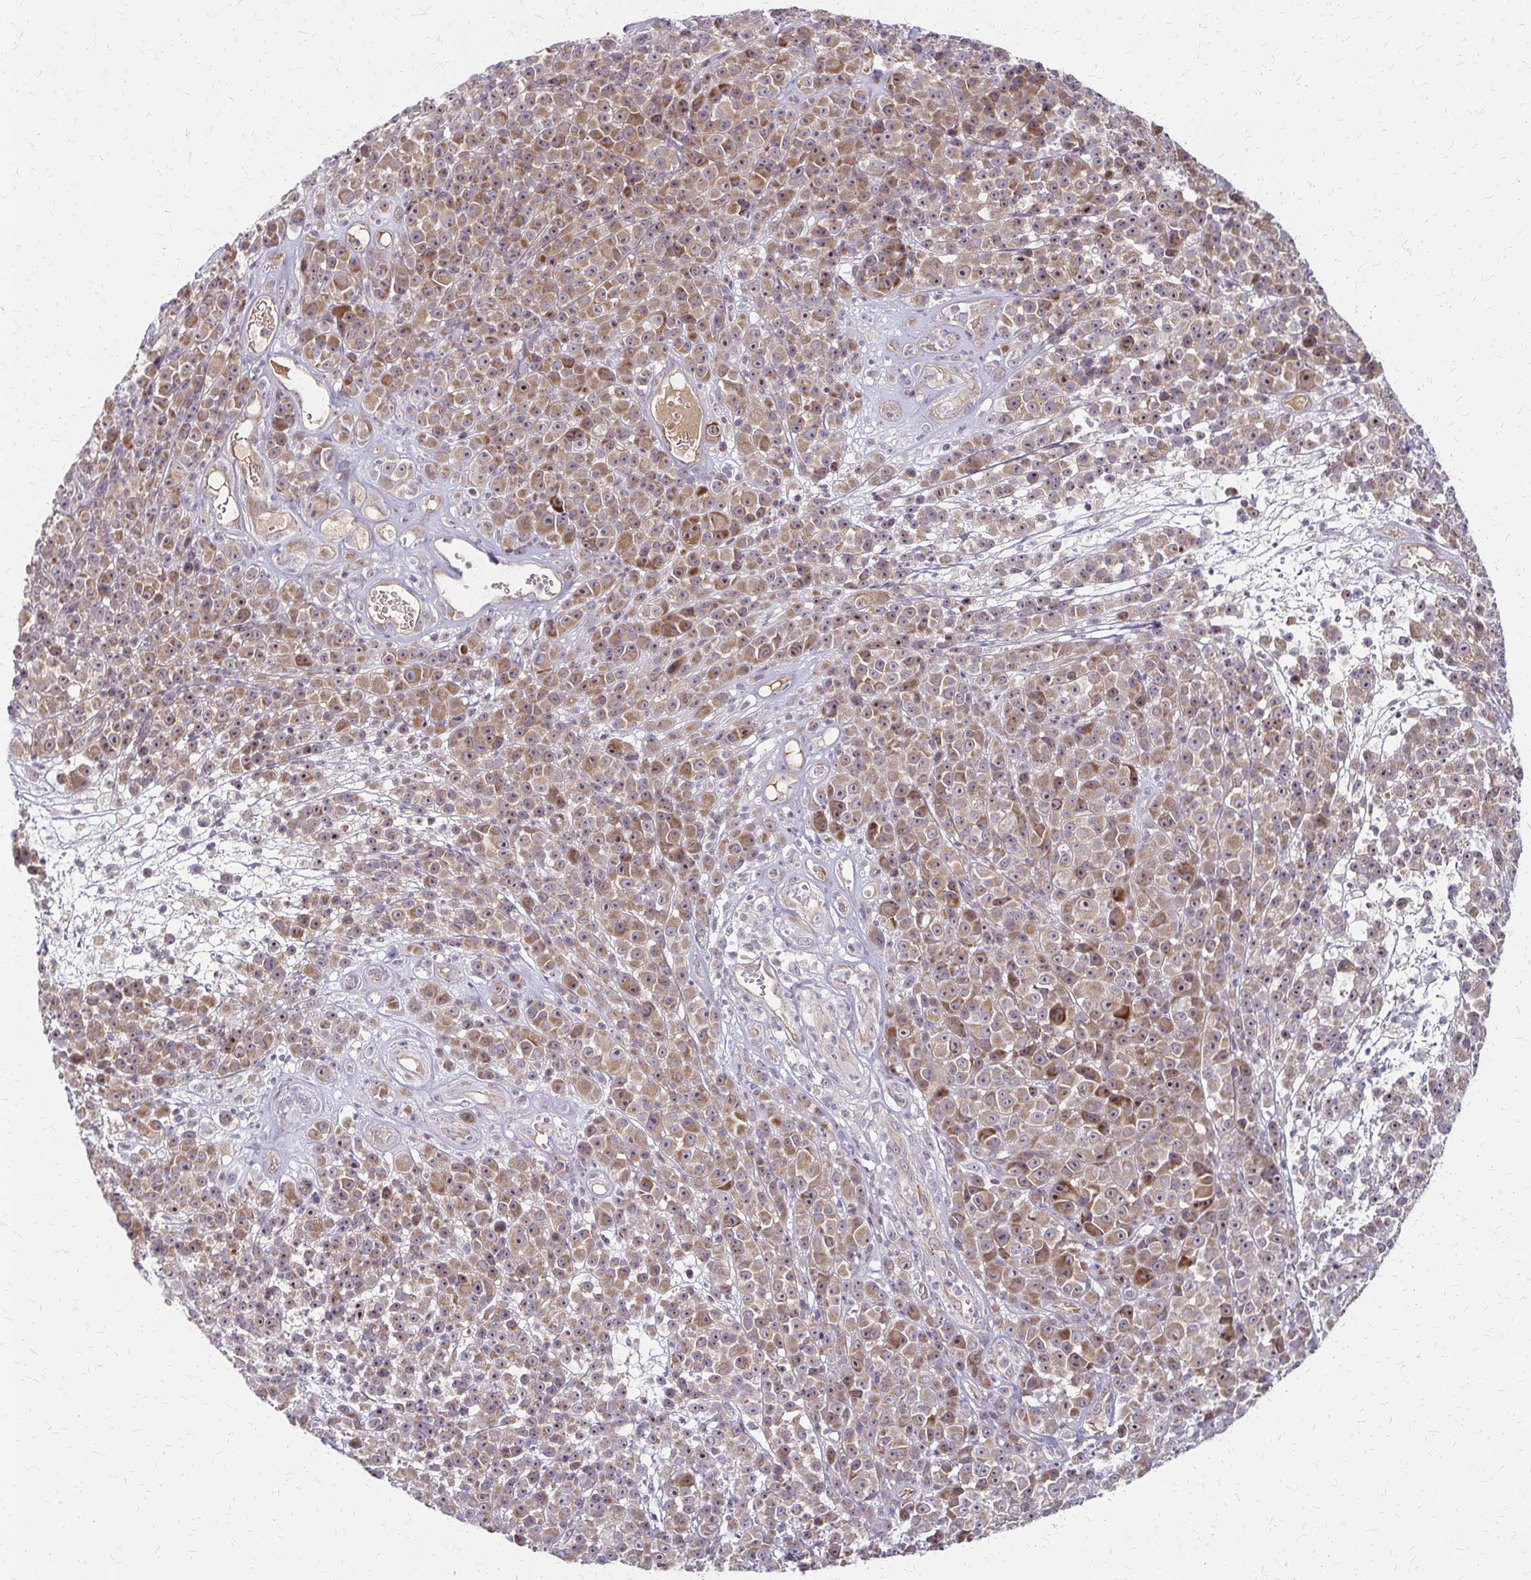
{"staining": {"intensity": "moderate", "quantity": ">75%", "location": "cytoplasmic/membranous"}, "tissue": "melanoma", "cell_type": "Tumor cells", "image_type": "cancer", "snomed": [{"axis": "morphology", "description": "Malignant melanoma, NOS"}, {"axis": "topography", "description": "Skin"}, {"axis": "topography", "description": "Skin of back"}], "caption": "This is a photomicrograph of immunohistochemistry staining of malignant melanoma, which shows moderate positivity in the cytoplasmic/membranous of tumor cells.", "gene": "ZNF383", "patient": {"sex": "male", "age": 91}}